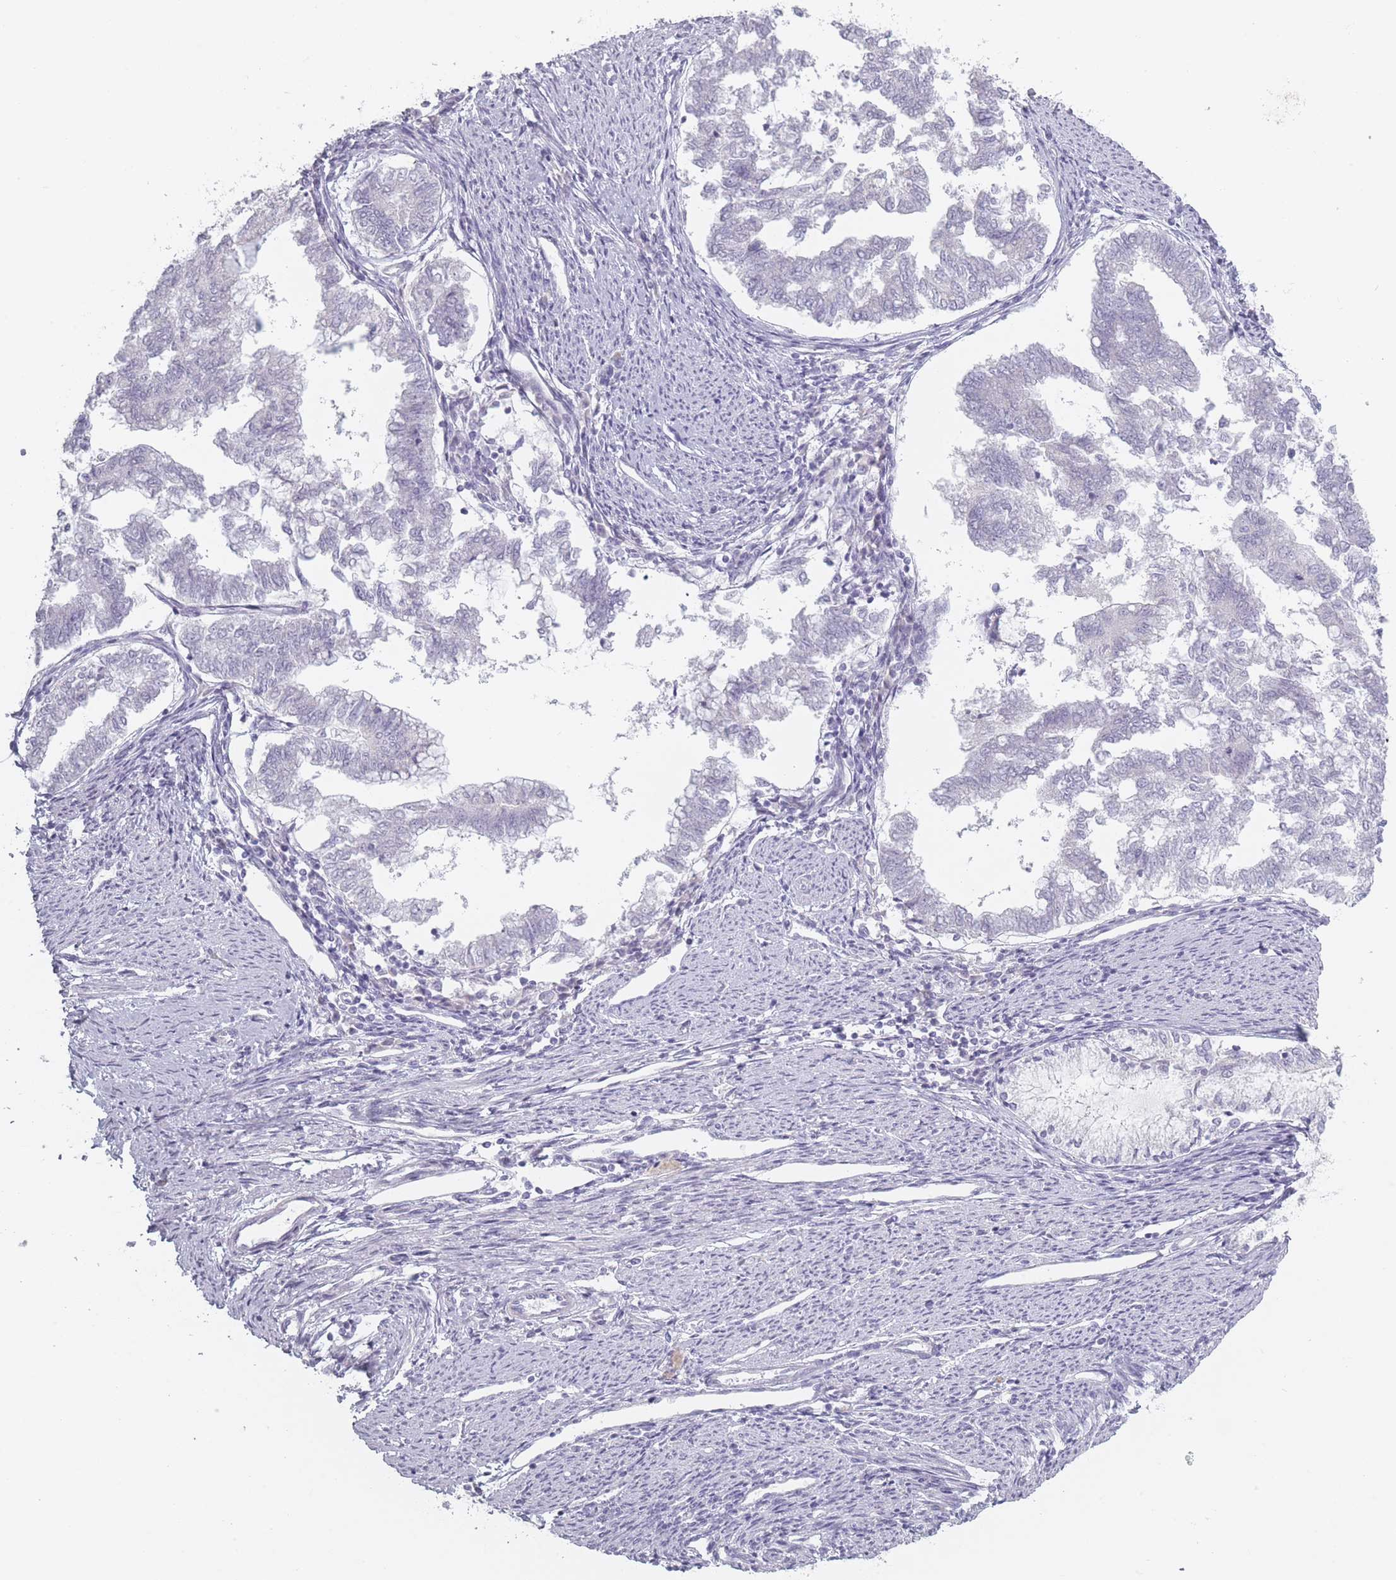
{"staining": {"intensity": "negative", "quantity": "none", "location": "none"}, "tissue": "endometrial cancer", "cell_type": "Tumor cells", "image_type": "cancer", "snomed": [{"axis": "morphology", "description": "Adenocarcinoma, NOS"}, {"axis": "topography", "description": "Endometrium"}], "caption": "There is no significant positivity in tumor cells of adenocarcinoma (endometrial).", "gene": "RASL10B", "patient": {"sex": "female", "age": 79}}